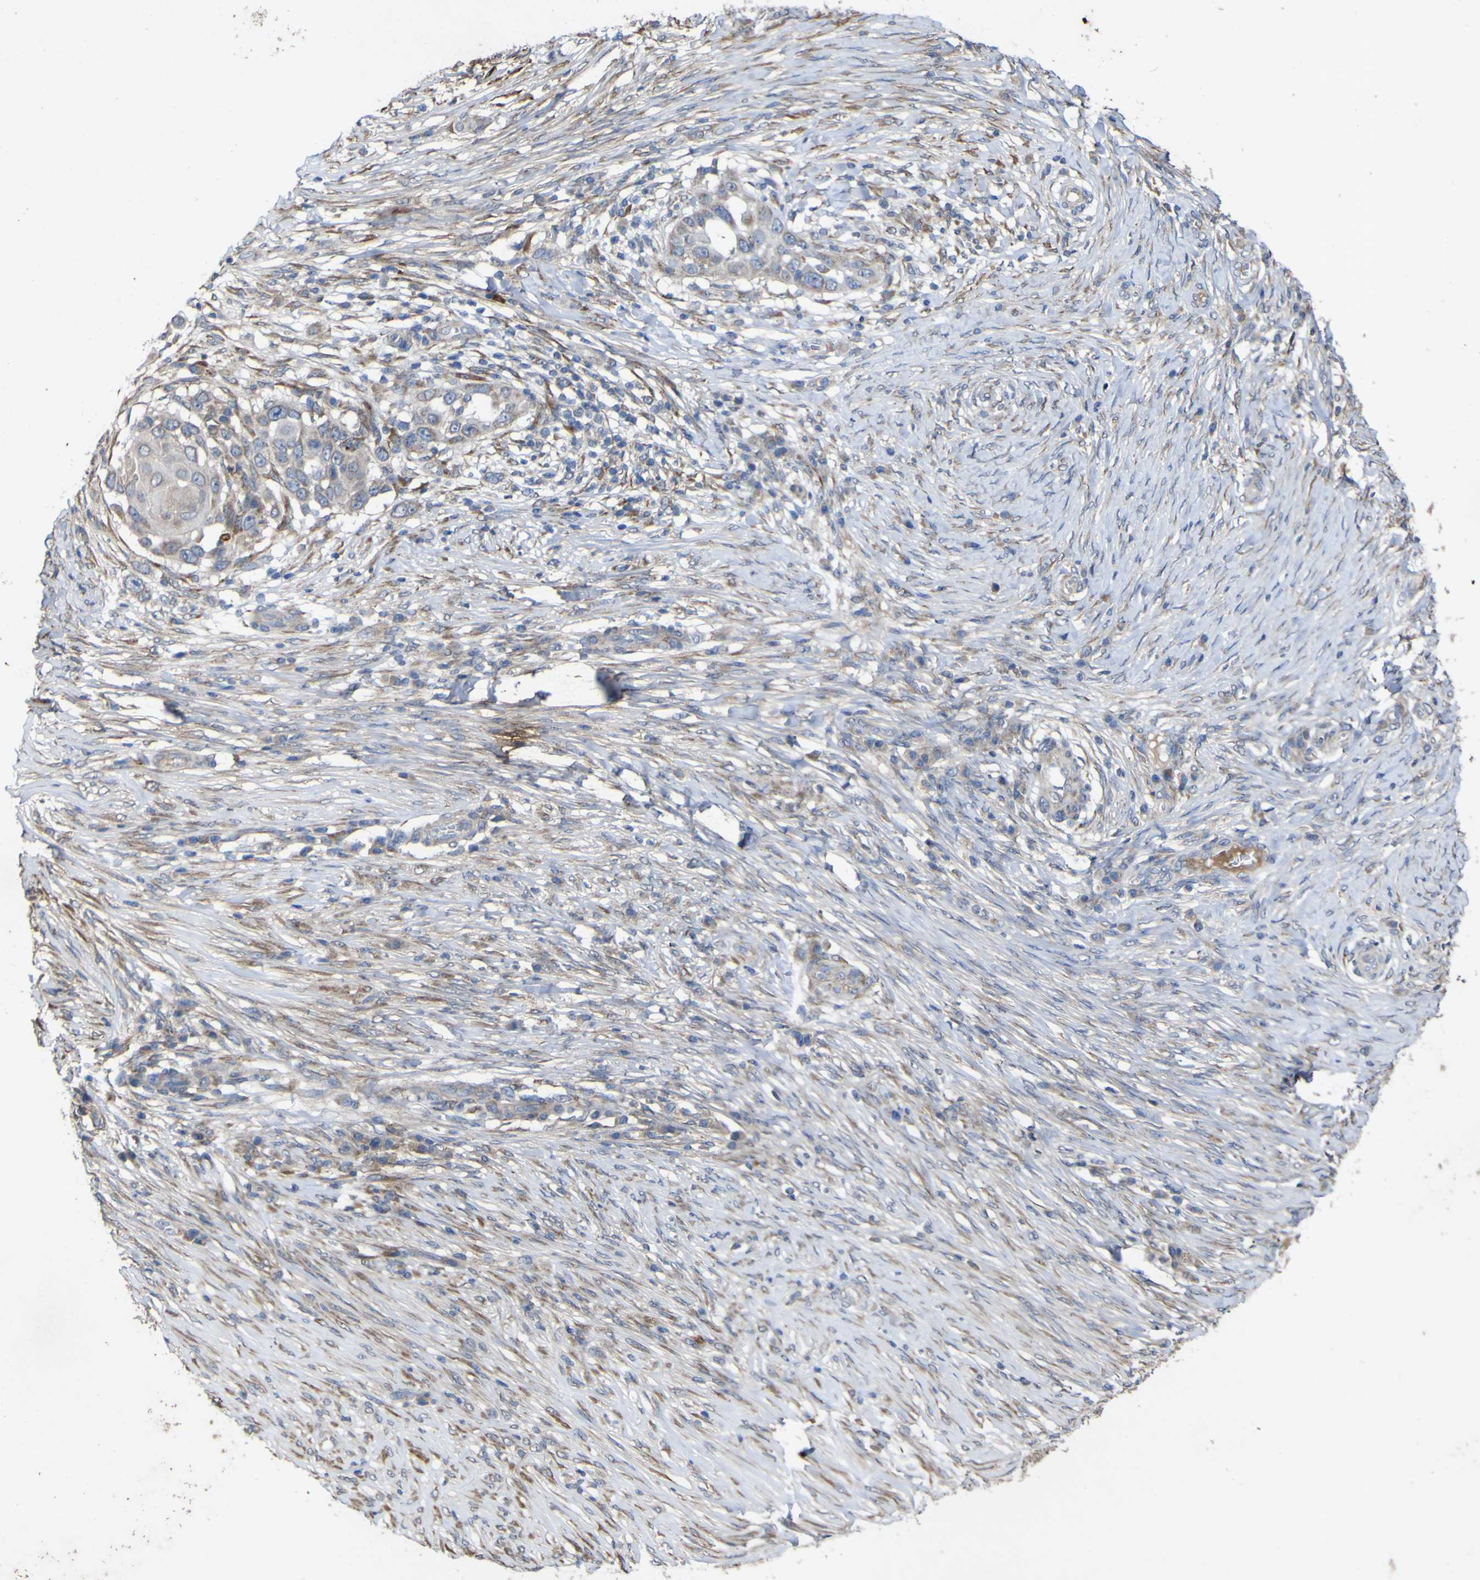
{"staining": {"intensity": "weak", "quantity": "<25%", "location": "cytoplasmic/membranous"}, "tissue": "skin cancer", "cell_type": "Tumor cells", "image_type": "cancer", "snomed": [{"axis": "morphology", "description": "Squamous cell carcinoma, NOS"}, {"axis": "topography", "description": "Skin"}], "caption": "A micrograph of human squamous cell carcinoma (skin) is negative for staining in tumor cells. (Brightfield microscopy of DAB immunohistochemistry at high magnification).", "gene": "IRAK2", "patient": {"sex": "female", "age": 44}}